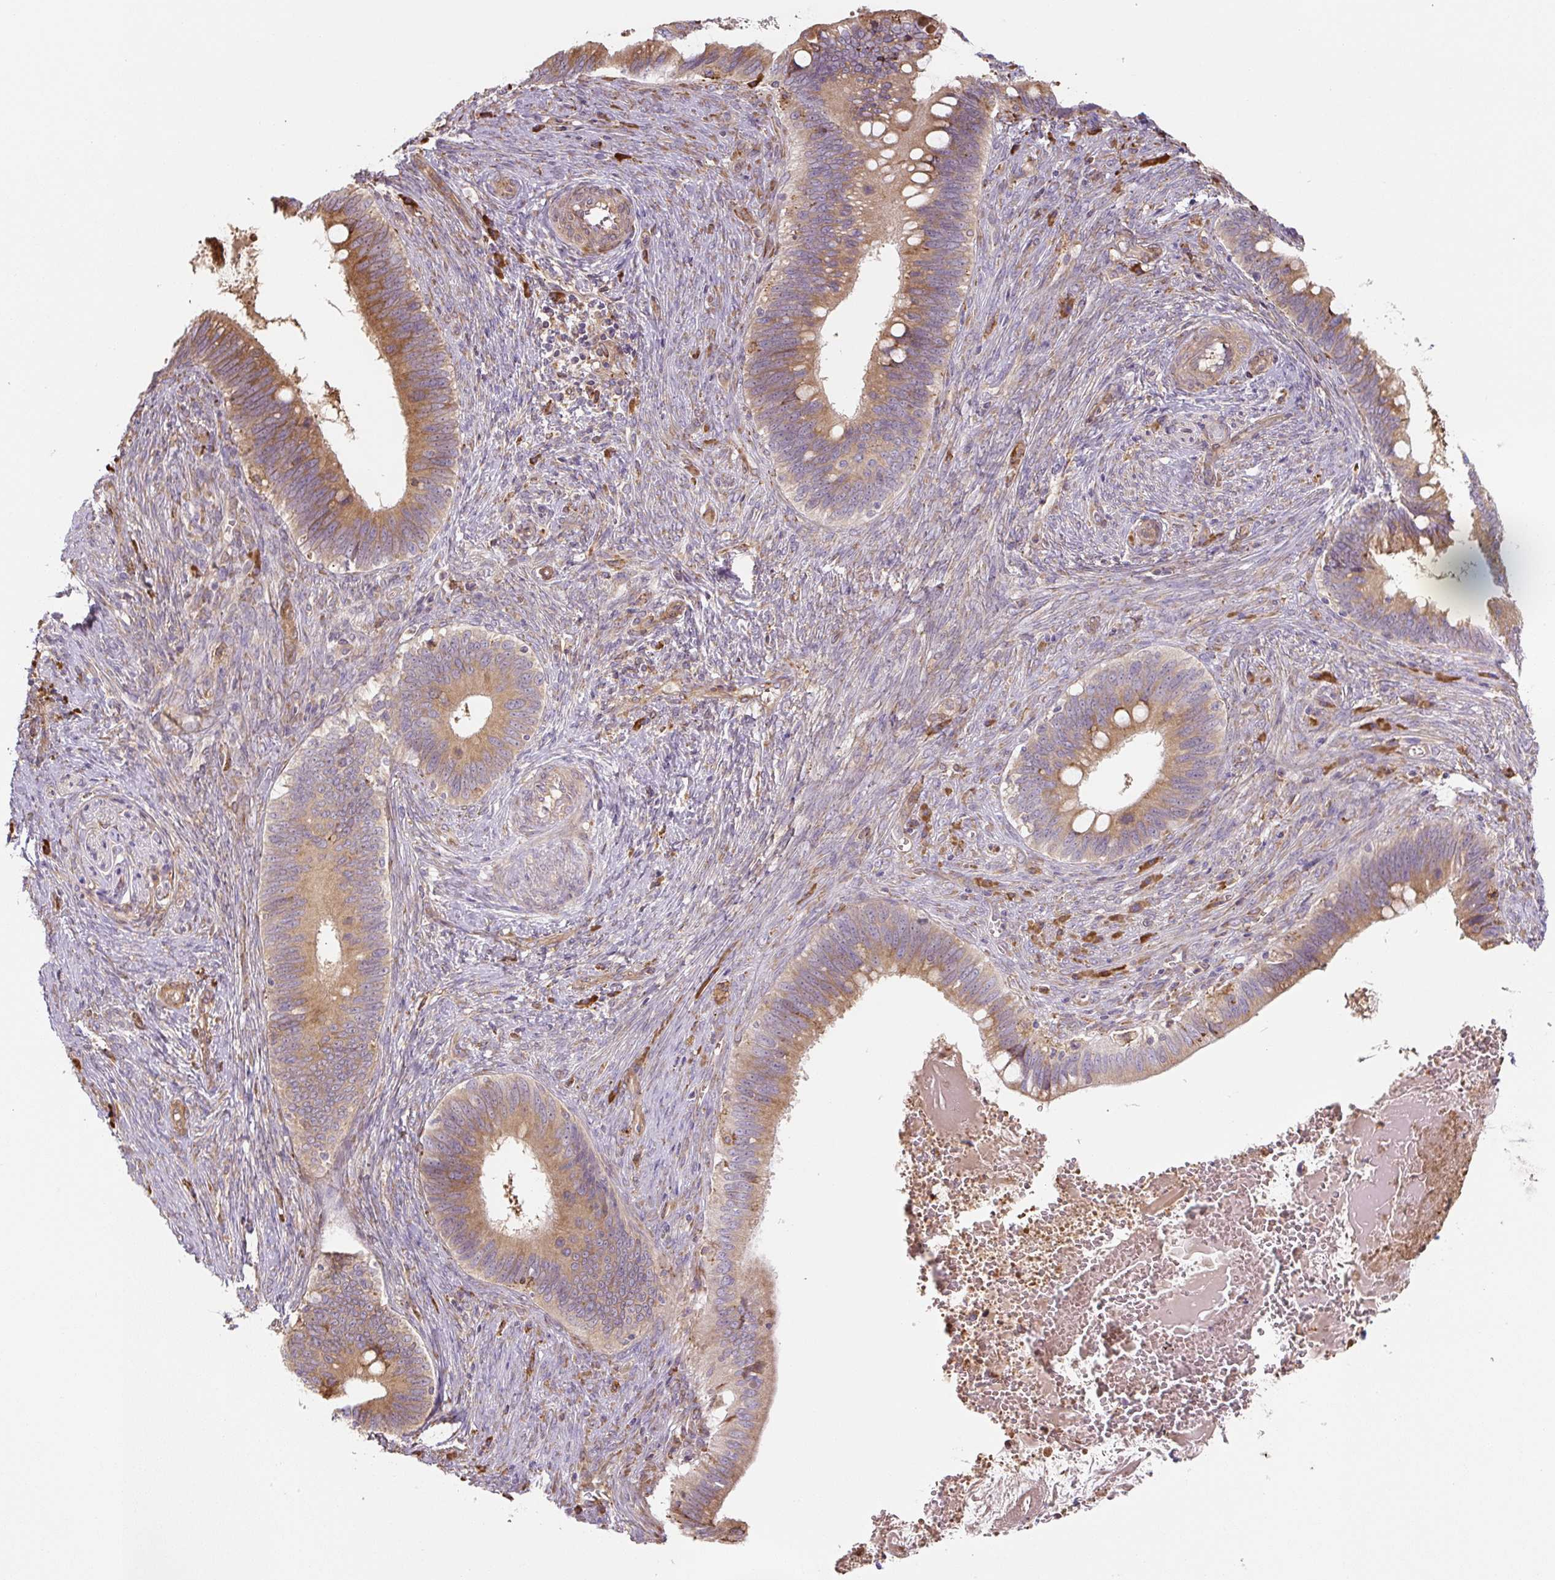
{"staining": {"intensity": "moderate", "quantity": ">75%", "location": "cytoplasmic/membranous"}, "tissue": "cervical cancer", "cell_type": "Tumor cells", "image_type": "cancer", "snomed": [{"axis": "morphology", "description": "Adenocarcinoma, NOS"}, {"axis": "topography", "description": "Cervix"}], "caption": "This is a histology image of IHC staining of cervical cancer (adenocarcinoma), which shows moderate staining in the cytoplasmic/membranous of tumor cells.", "gene": "RASA1", "patient": {"sex": "female", "age": 42}}